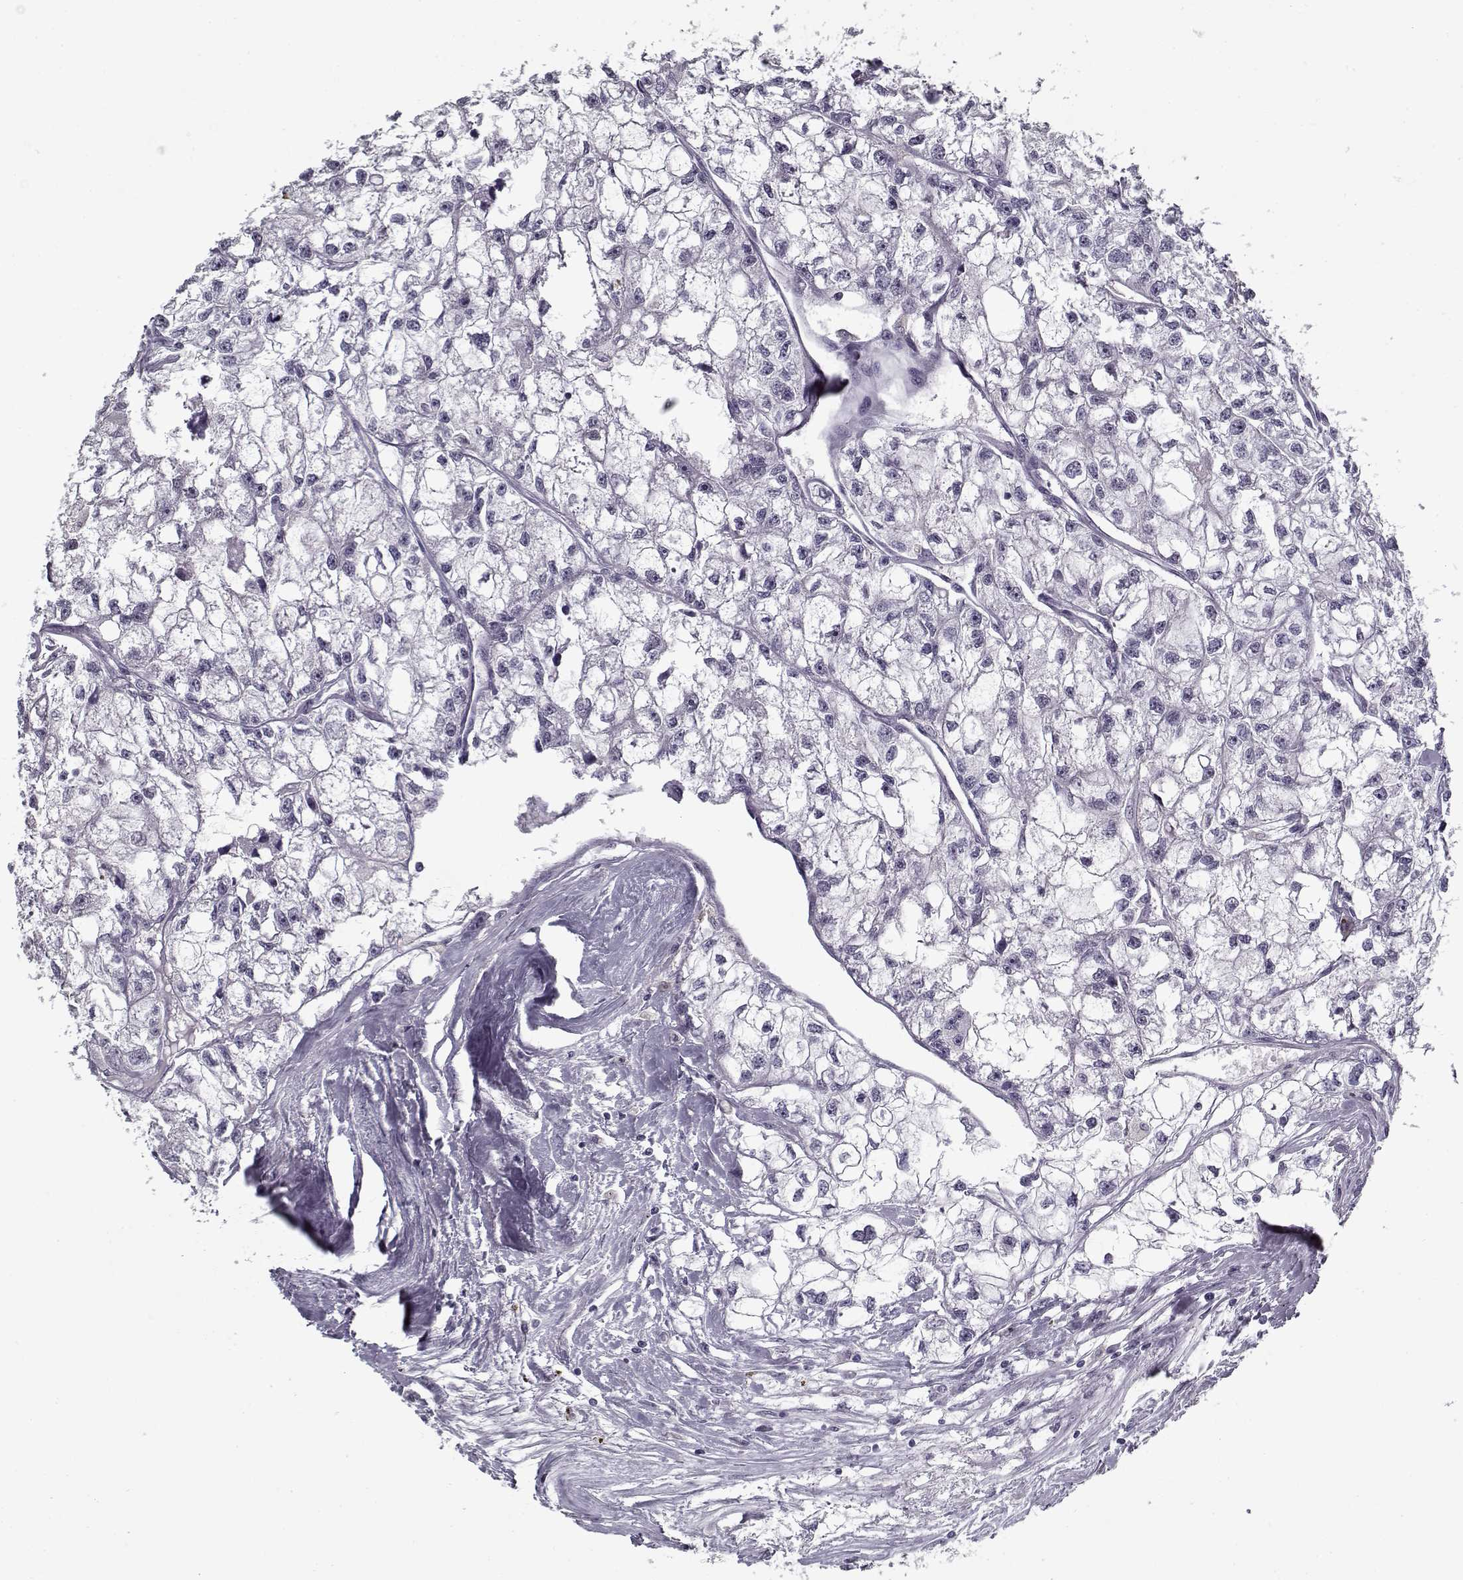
{"staining": {"intensity": "negative", "quantity": "none", "location": "none"}, "tissue": "renal cancer", "cell_type": "Tumor cells", "image_type": "cancer", "snomed": [{"axis": "morphology", "description": "Adenocarcinoma, NOS"}, {"axis": "topography", "description": "Kidney"}], "caption": "Image shows no significant protein staining in tumor cells of renal cancer. (Stains: DAB immunohistochemistry (IHC) with hematoxylin counter stain, Microscopy: brightfield microscopy at high magnification).", "gene": "RNF32", "patient": {"sex": "male", "age": 56}}